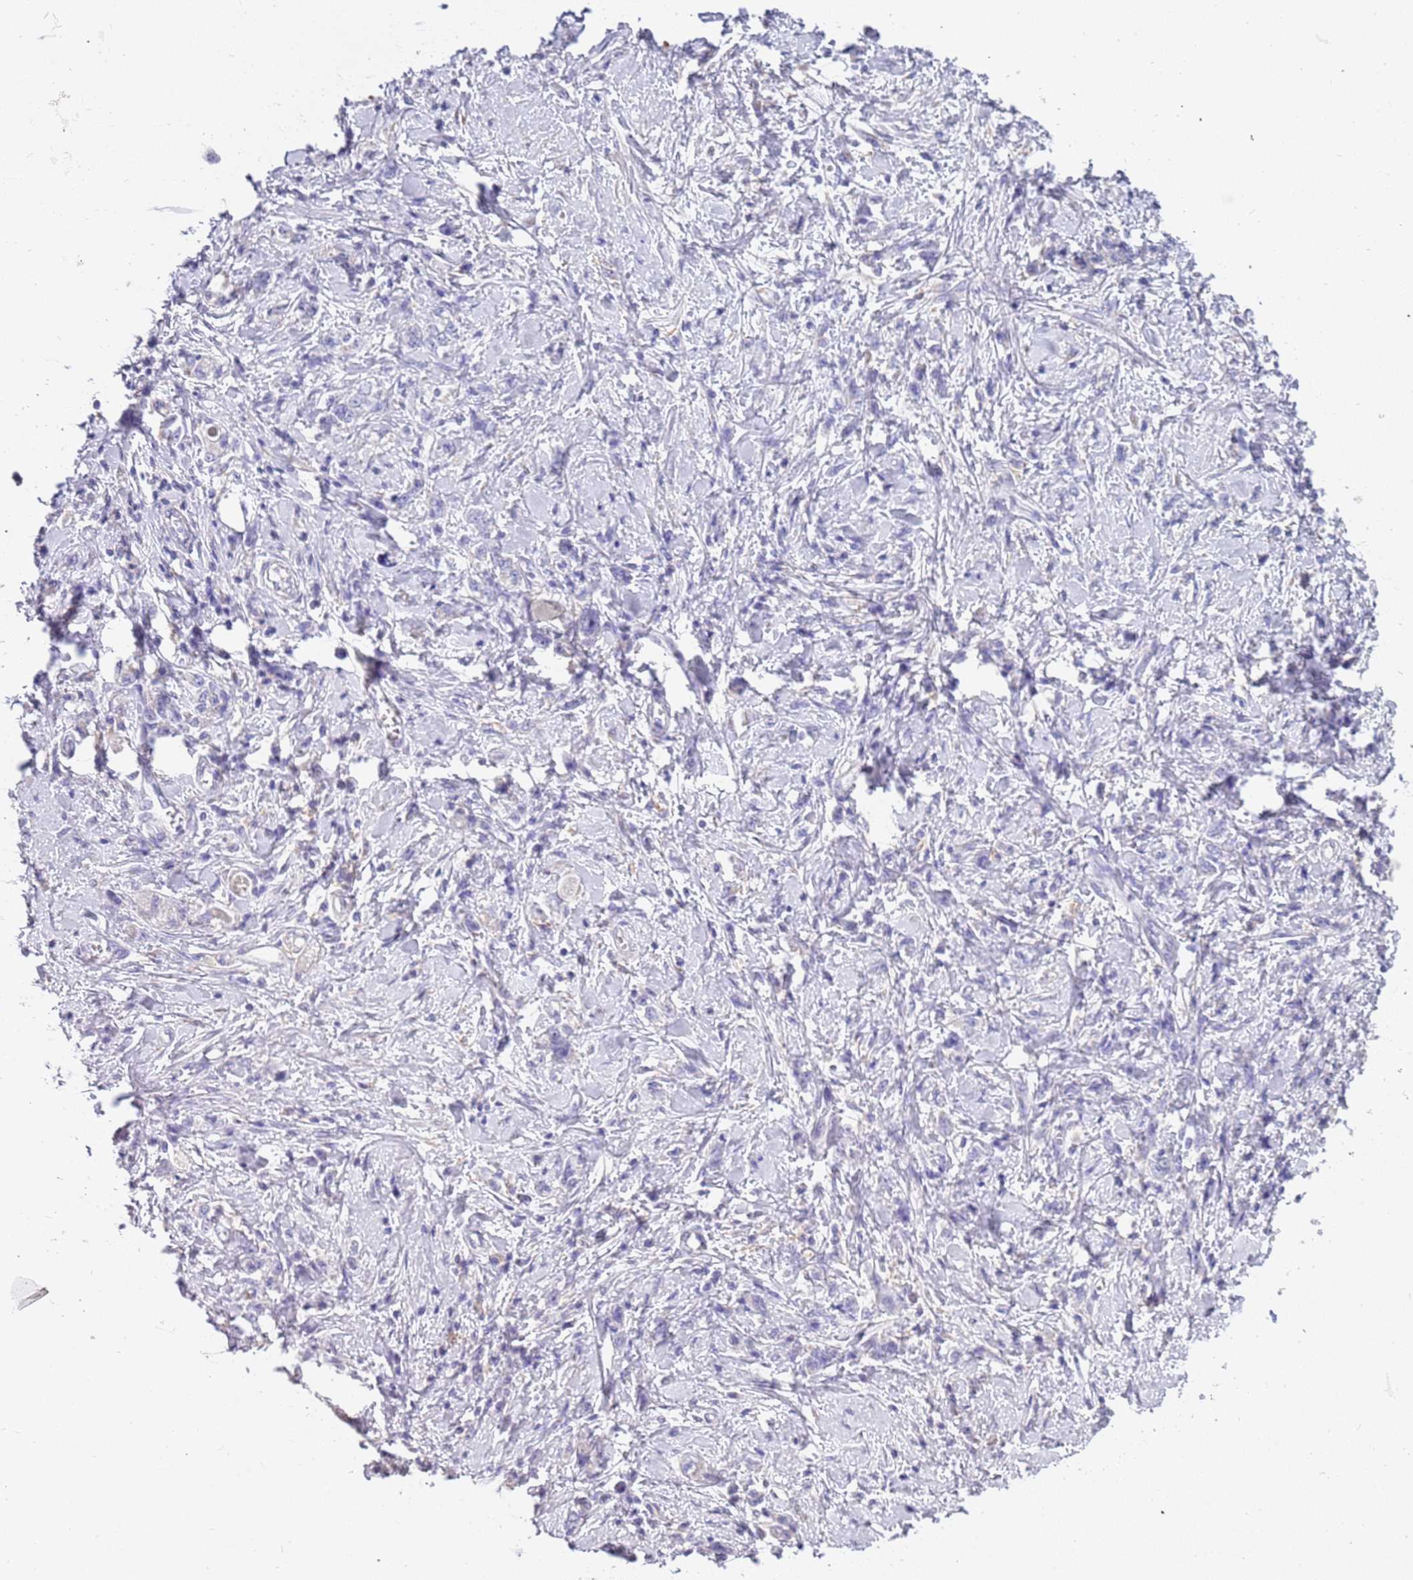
{"staining": {"intensity": "negative", "quantity": "none", "location": "none"}, "tissue": "stomach cancer", "cell_type": "Tumor cells", "image_type": "cancer", "snomed": [{"axis": "morphology", "description": "Adenocarcinoma, NOS"}, {"axis": "topography", "description": "Stomach"}], "caption": "The immunohistochemistry image has no significant staining in tumor cells of stomach cancer tissue.", "gene": "RHCG", "patient": {"sex": "female", "age": 76}}